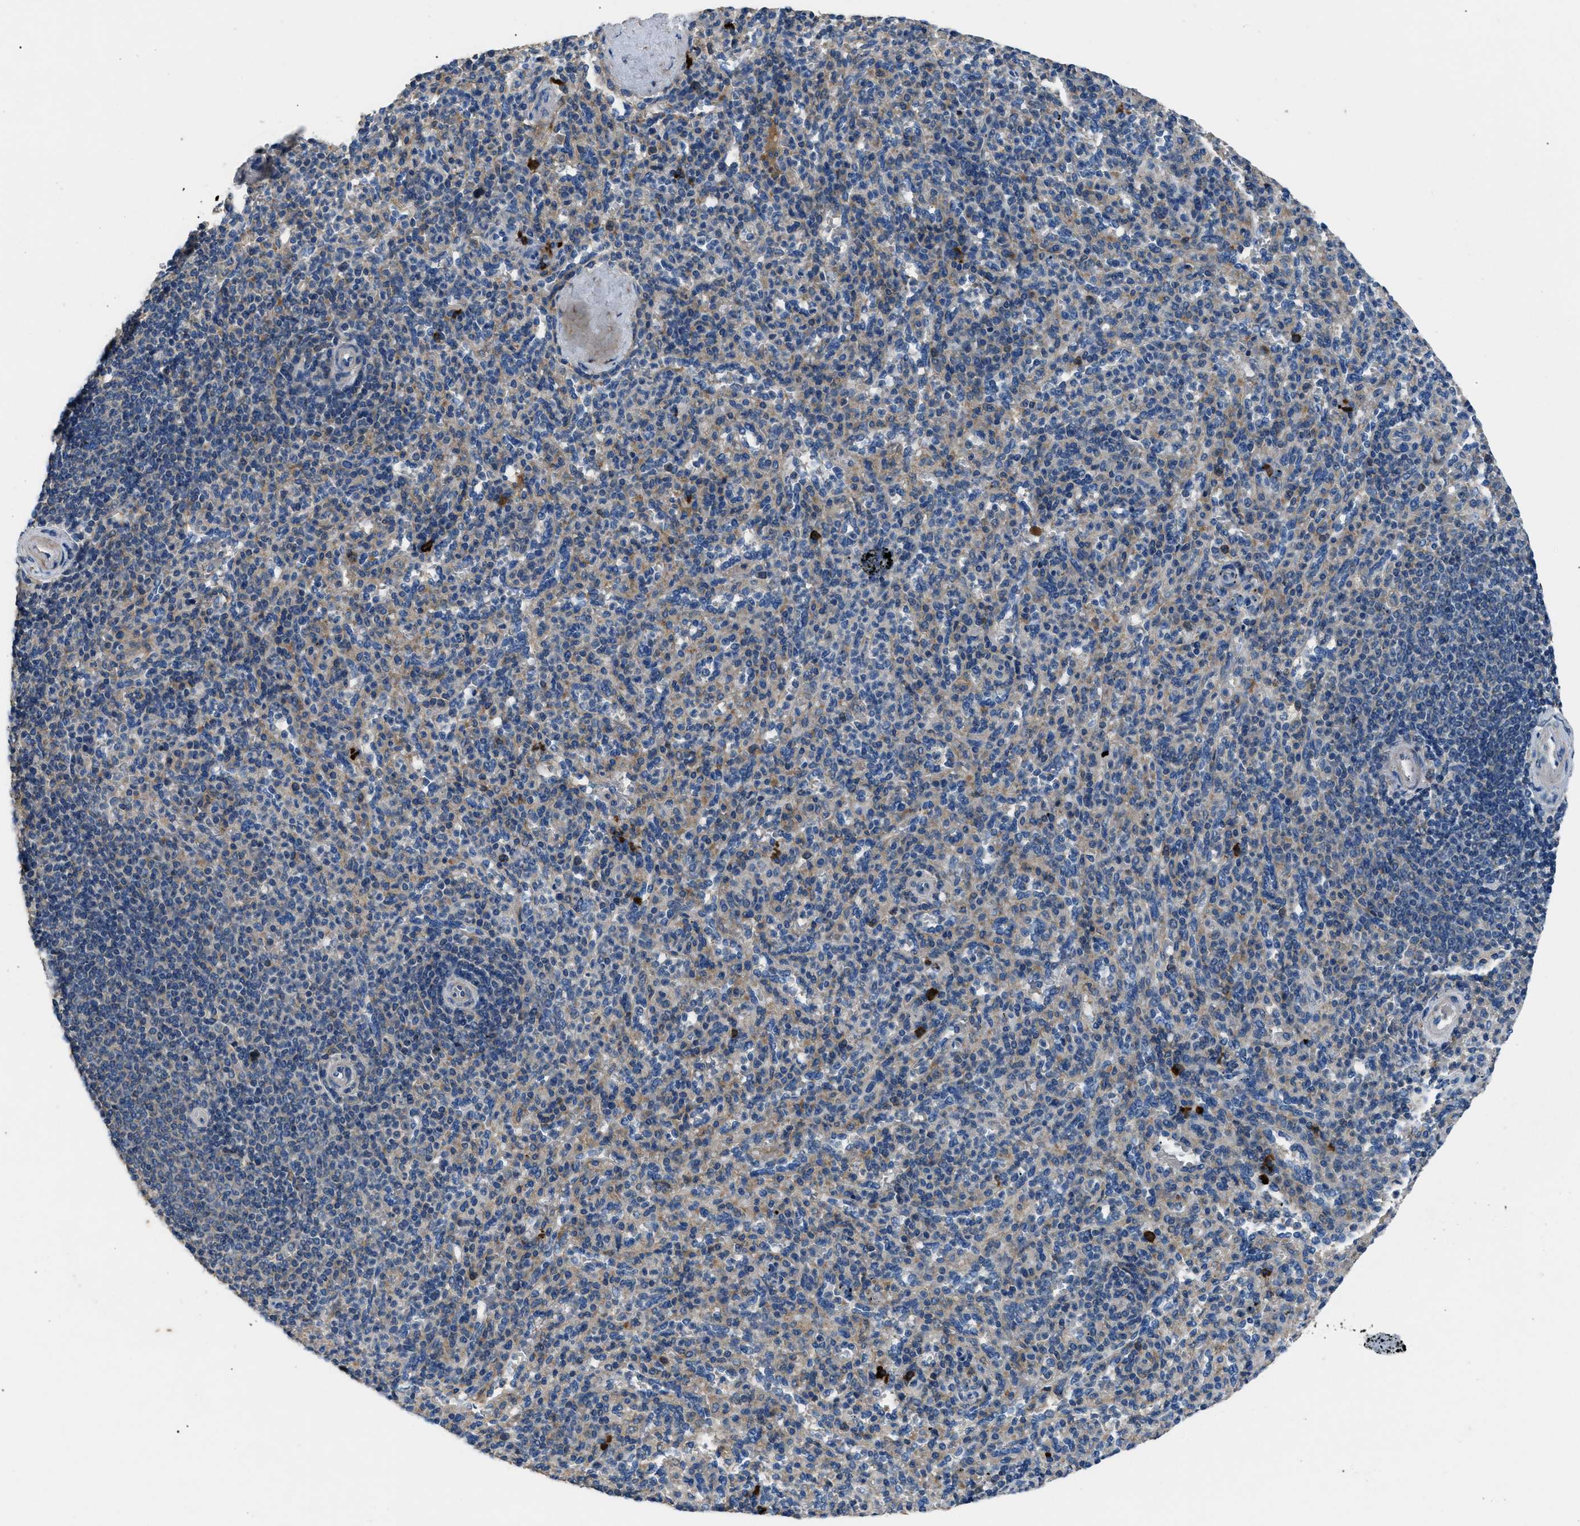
{"staining": {"intensity": "weak", "quantity": "25%-75%", "location": "cytoplasmic/membranous"}, "tissue": "spleen", "cell_type": "Cells in red pulp", "image_type": "normal", "snomed": [{"axis": "morphology", "description": "Normal tissue, NOS"}, {"axis": "topography", "description": "Spleen"}], "caption": "Immunohistochemical staining of unremarkable human spleen reveals 25%-75% levels of weak cytoplasmic/membranous protein expression in approximately 25%-75% of cells in red pulp.", "gene": "SGCZ", "patient": {"sex": "male", "age": 36}}